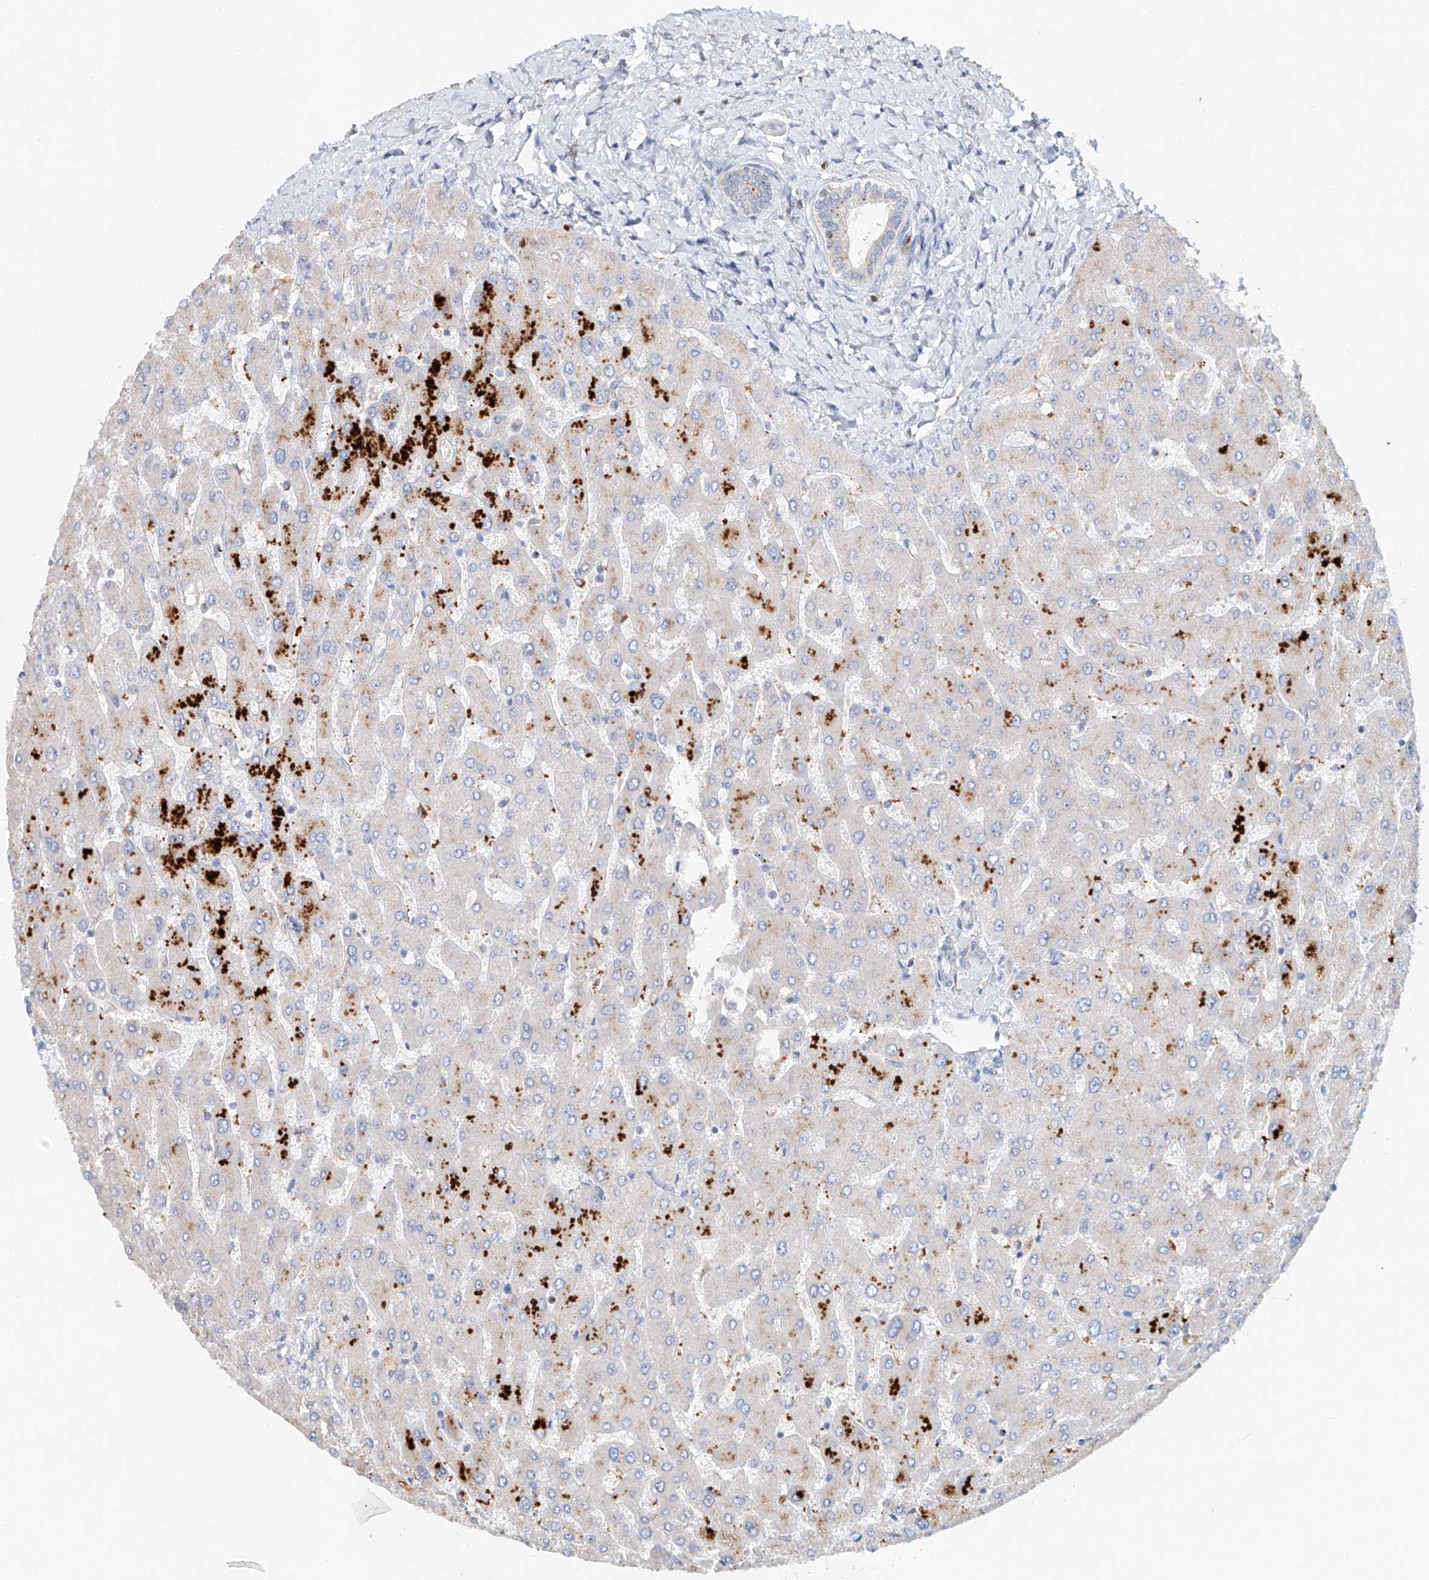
{"staining": {"intensity": "weak", "quantity": "<25%", "location": "cytoplasmic/membranous"}, "tissue": "liver", "cell_type": "Cholangiocytes", "image_type": "normal", "snomed": [{"axis": "morphology", "description": "Normal tissue, NOS"}, {"axis": "topography", "description": "Liver"}], "caption": "High power microscopy image of an immunohistochemistry histopathology image of unremarkable liver, revealing no significant positivity in cholangiocytes.", "gene": "TRIM47", "patient": {"sex": "male", "age": 55}}